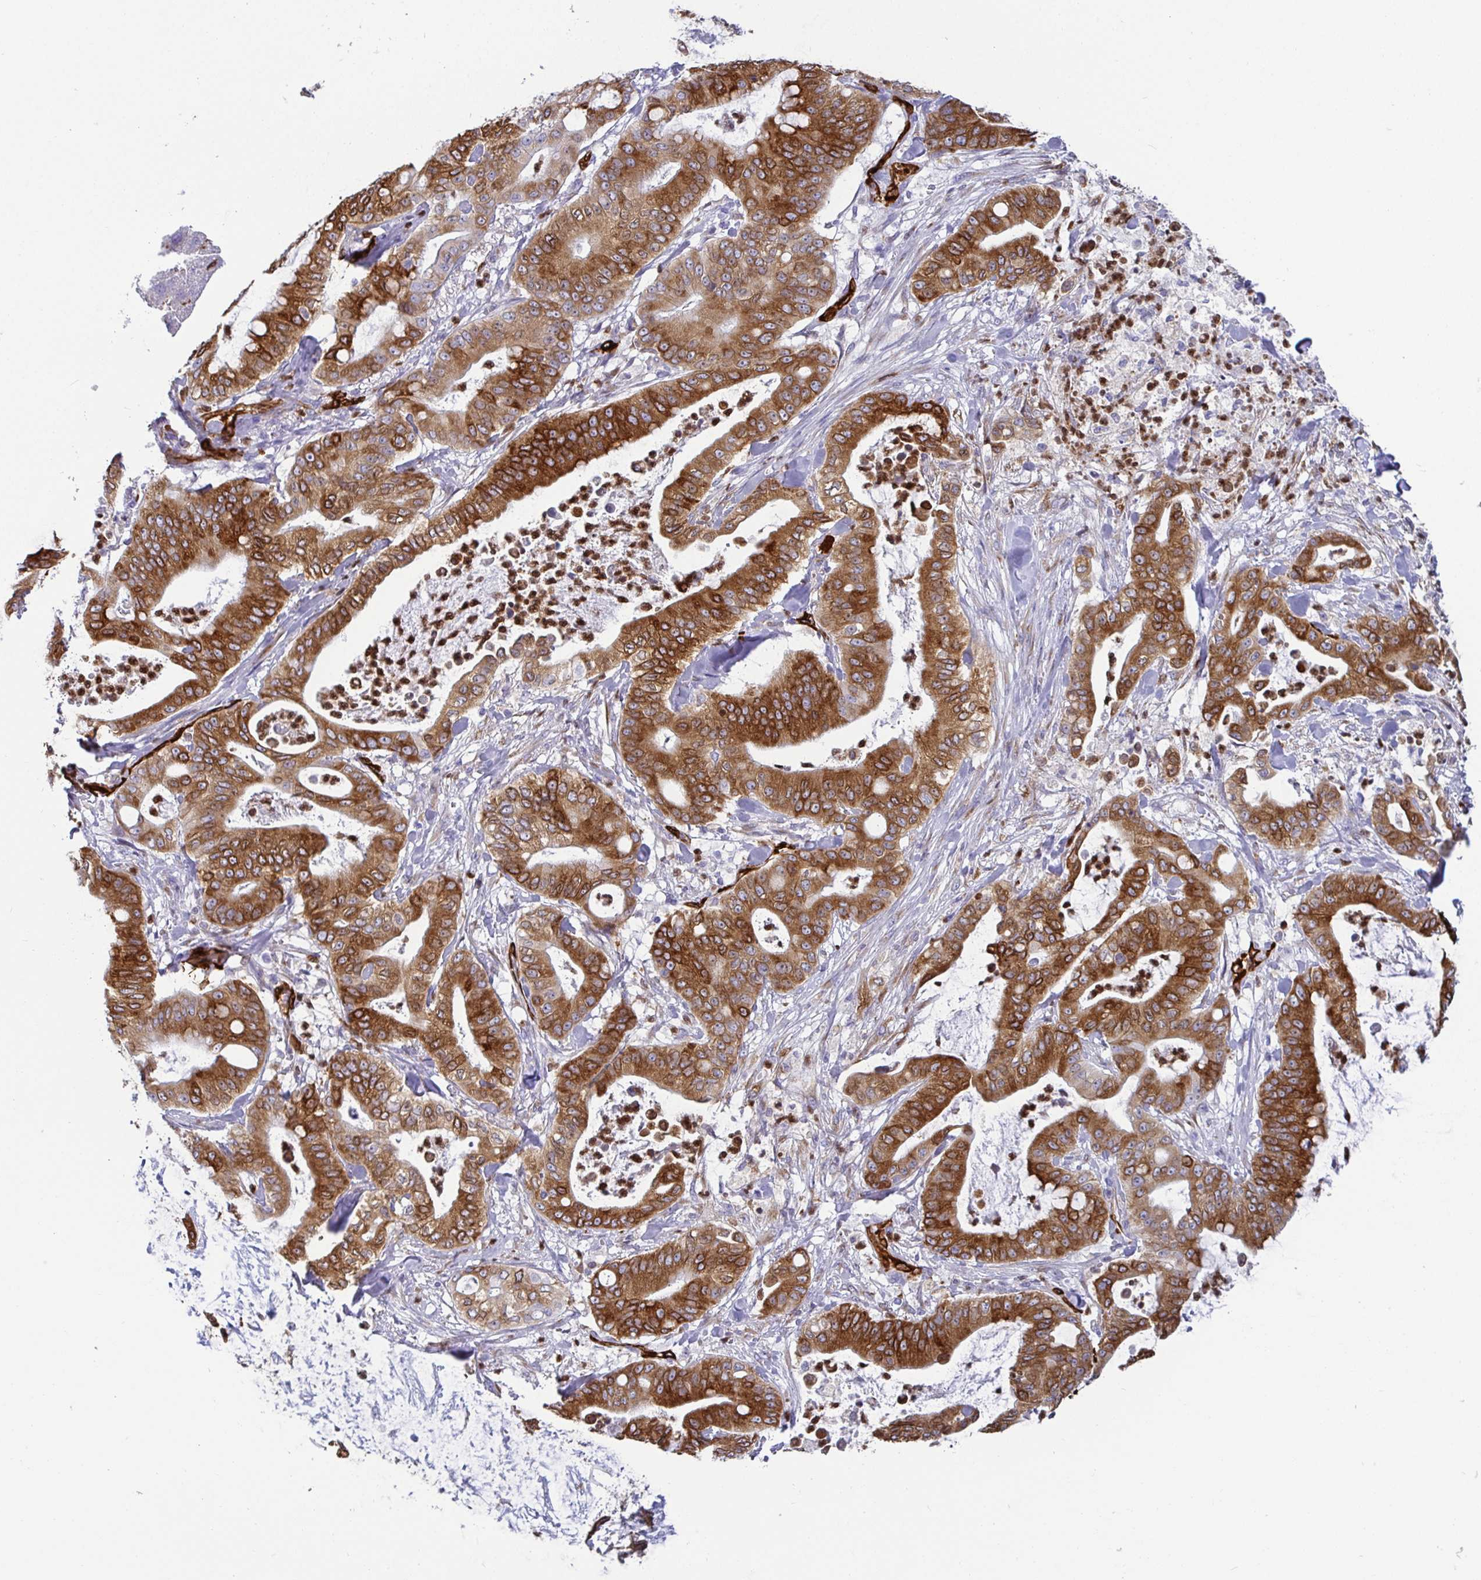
{"staining": {"intensity": "strong", "quantity": "25%-75%", "location": "cytoplasmic/membranous"}, "tissue": "pancreatic cancer", "cell_type": "Tumor cells", "image_type": "cancer", "snomed": [{"axis": "morphology", "description": "Adenocarcinoma, NOS"}, {"axis": "topography", "description": "Pancreas"}], "caption": "Immunohistochemistry (IHC) (DAB (3,3'-diaminobenzidine)) staining of pancreatic cancer (adenocarcinoma) demonstrates strong cytoplasmic/membranous protein positivity in approximately 25%-75% of tumor cells.", "gene": "TP53I11", "patient": {"sex": "male", "age": 71}}